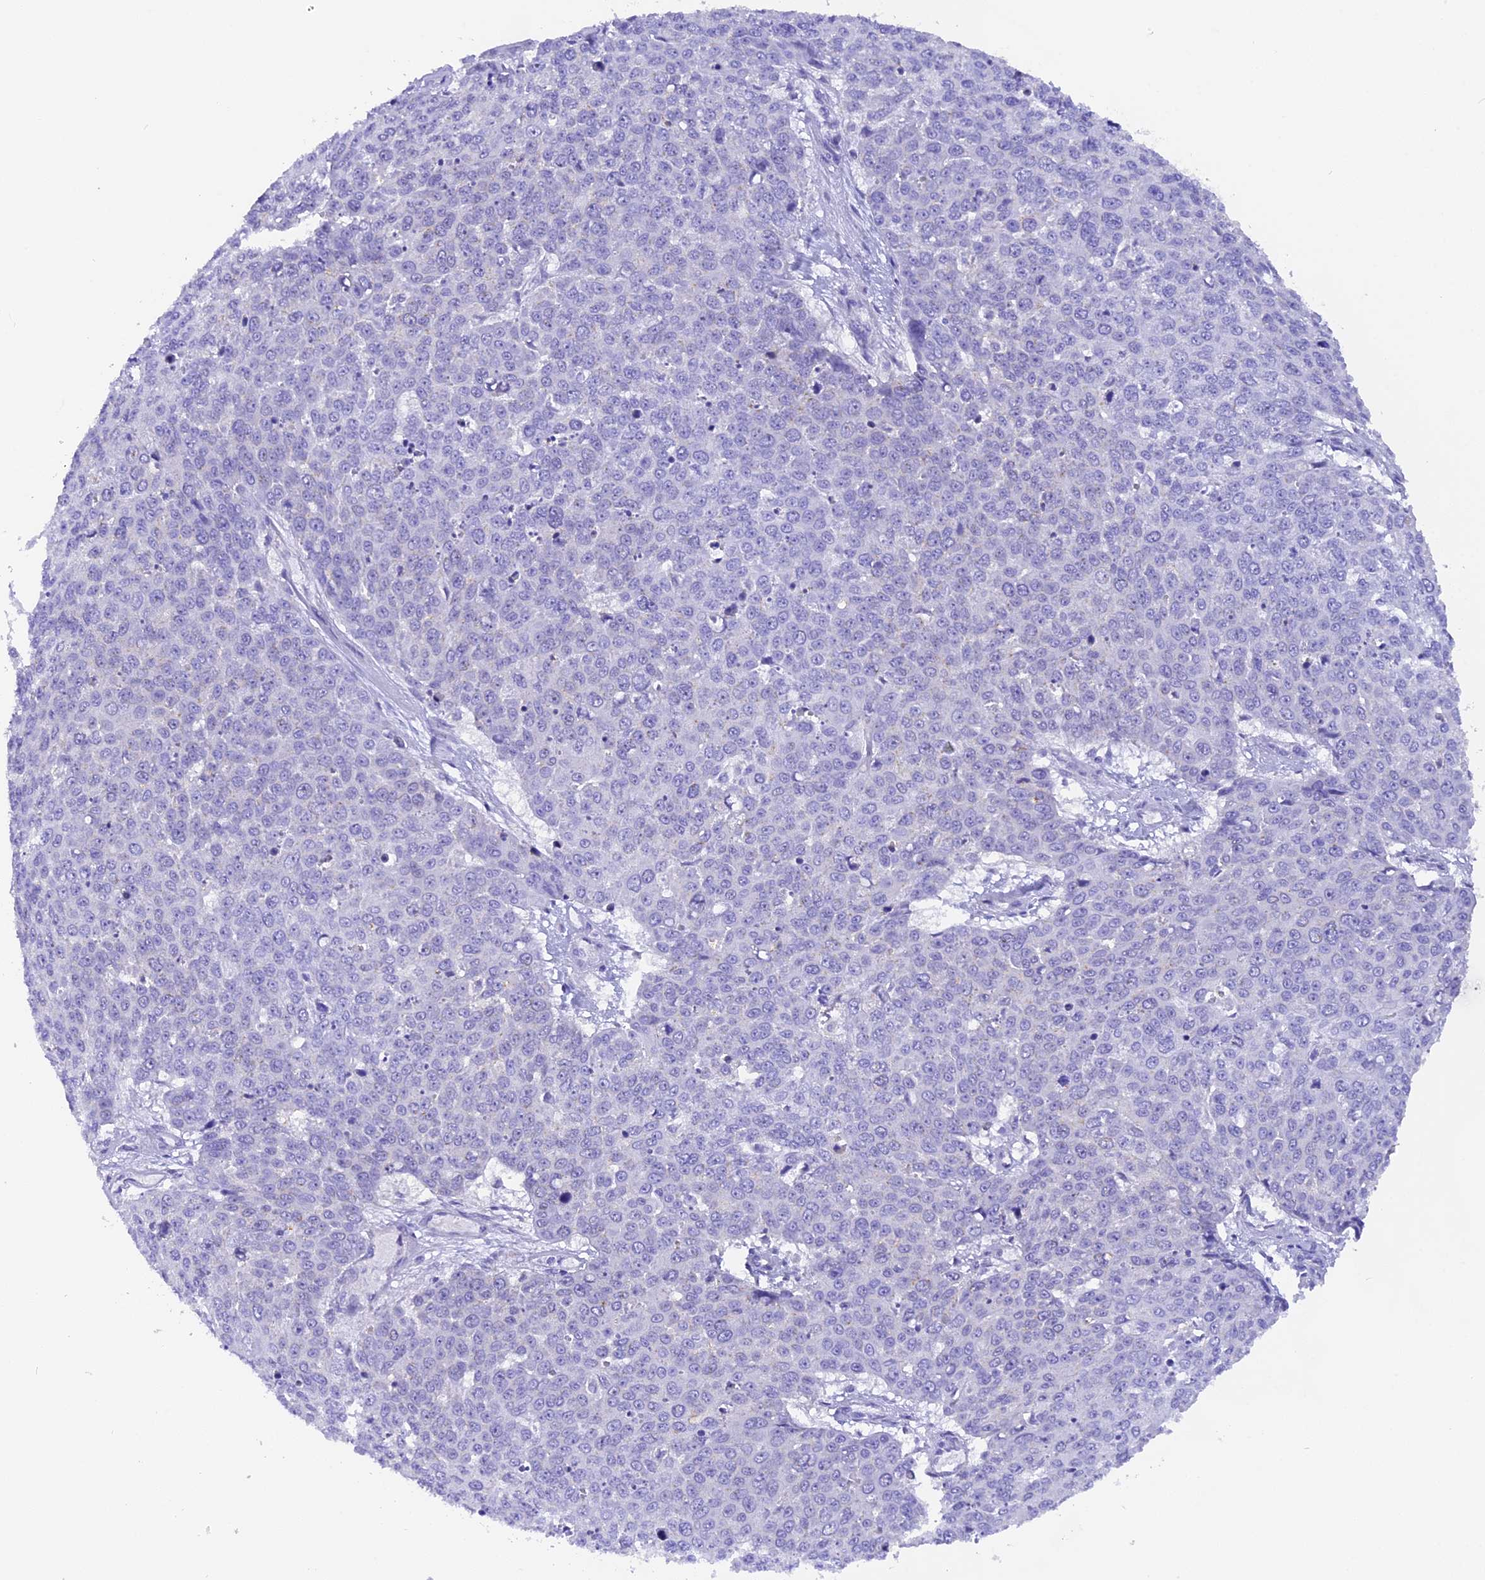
{"staining": {"intensity": "negative", "quantity": "none", "location": "none"}, "tissue": "skin cancer", "cell_type": "Tumor cells", "image_type": "cancer", "snomed": [{"axis": "morphology", "description": "Squamous cell carcinoma, NOS"}, {"axis": "topography", "description": "Skin"}], "caption": "Tumor cells show no significant positivity in squamous cell carcinoma (skin). (Immunohistochemistry (ihc), brightfield microscopy, high magnification).", "gene": "COL6A5", "patient": {"sex": "male", "age": 71}}